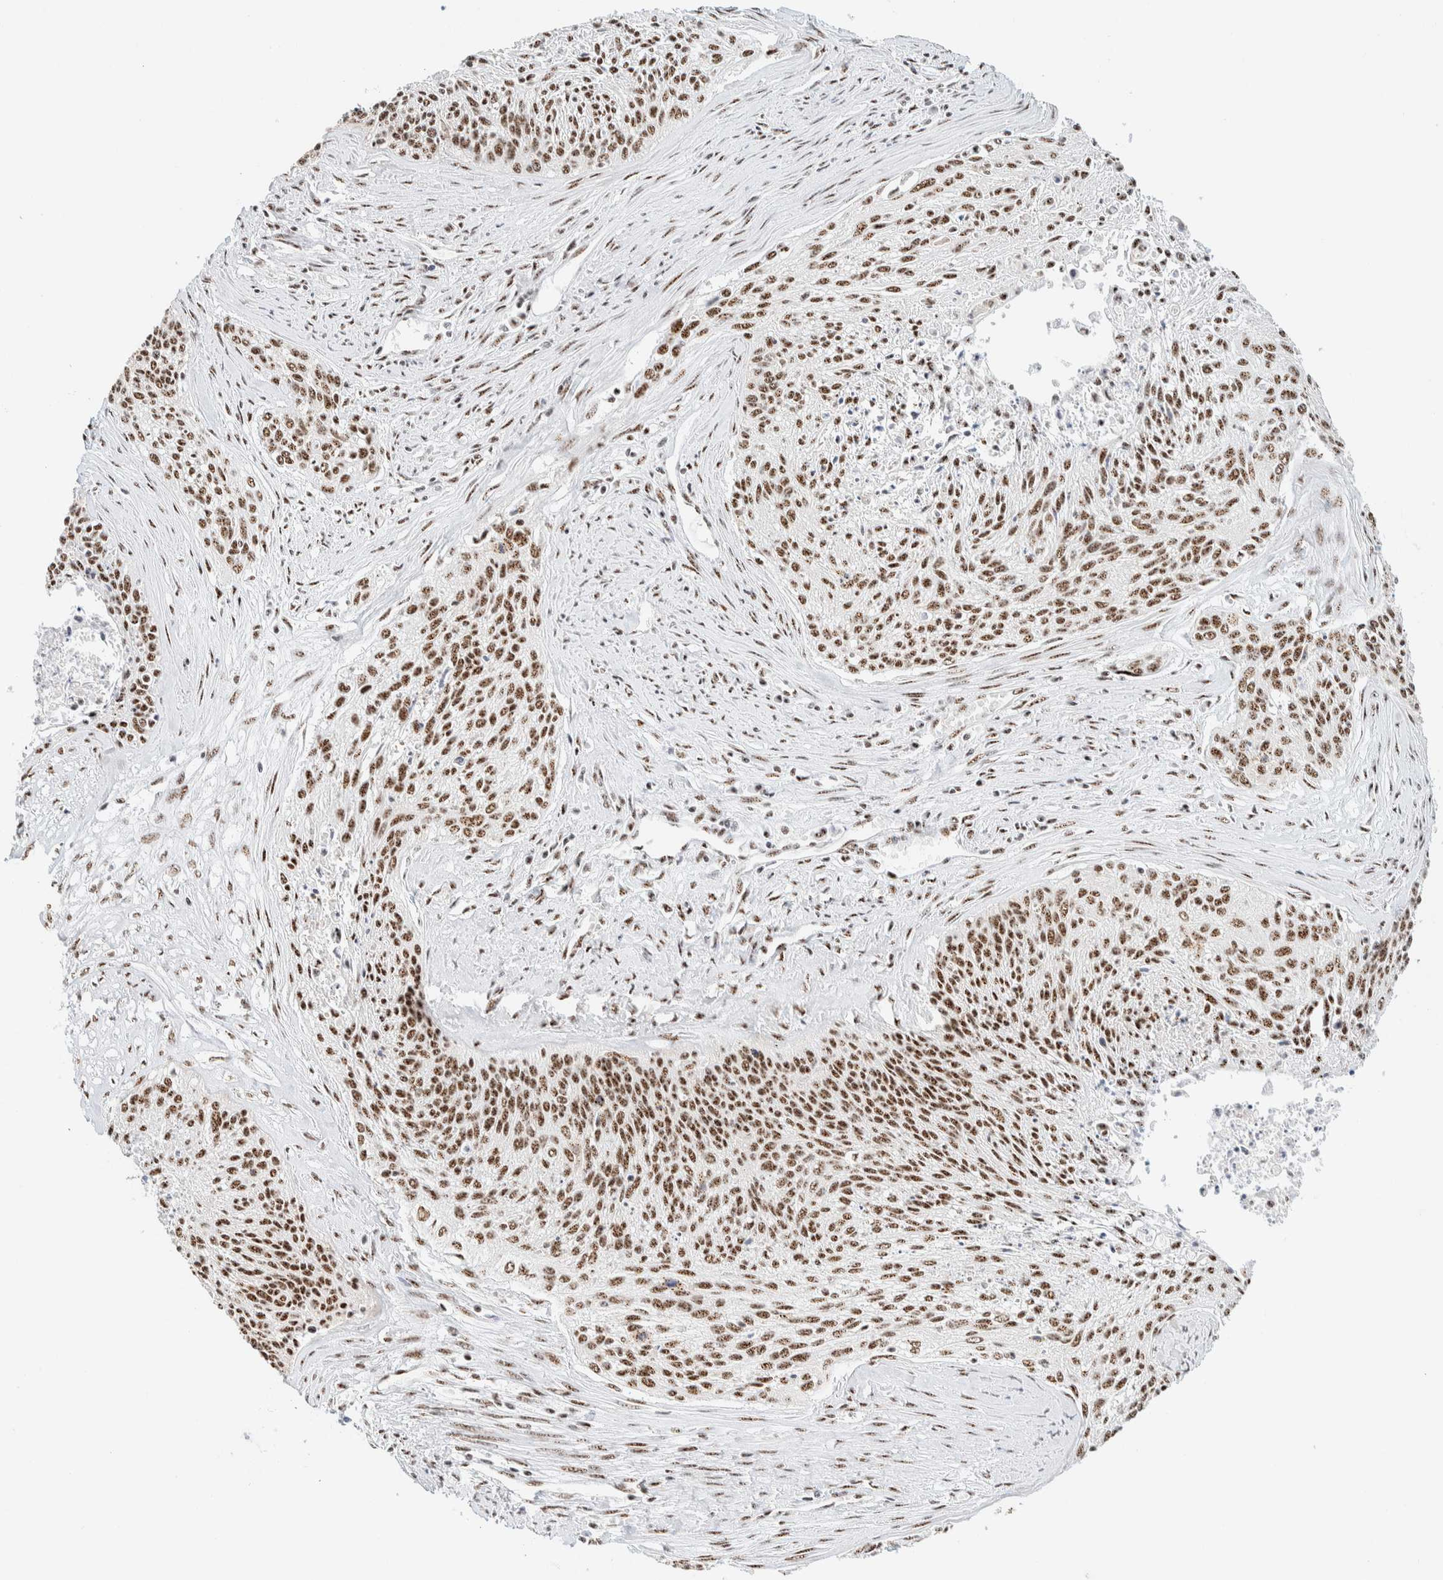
{"staining": {"intensity": "moderate", "quantity": ">75%", "location": "nuclear"}, "tissue": "cervical cancer", "cell_type": "Tumor cells", "image_type": "cancer", "snomed": [{"axis": "morphology", "description": "Squamous cell carcinoma, NOS"}, {"axis": "topography", "description": "Cervix"}], "caption": "Immunohistochemical staining of human cervical cancer demonstrates medium levels of moderate nuclear protein staining in approximately >75% of tumor cells. Using DAB (brown) and hematoxylin (blue) stains, captured at high magnification using brightfield microscopy.", "gene": "SON", "patient": {"sex": "female", "age": 55}}